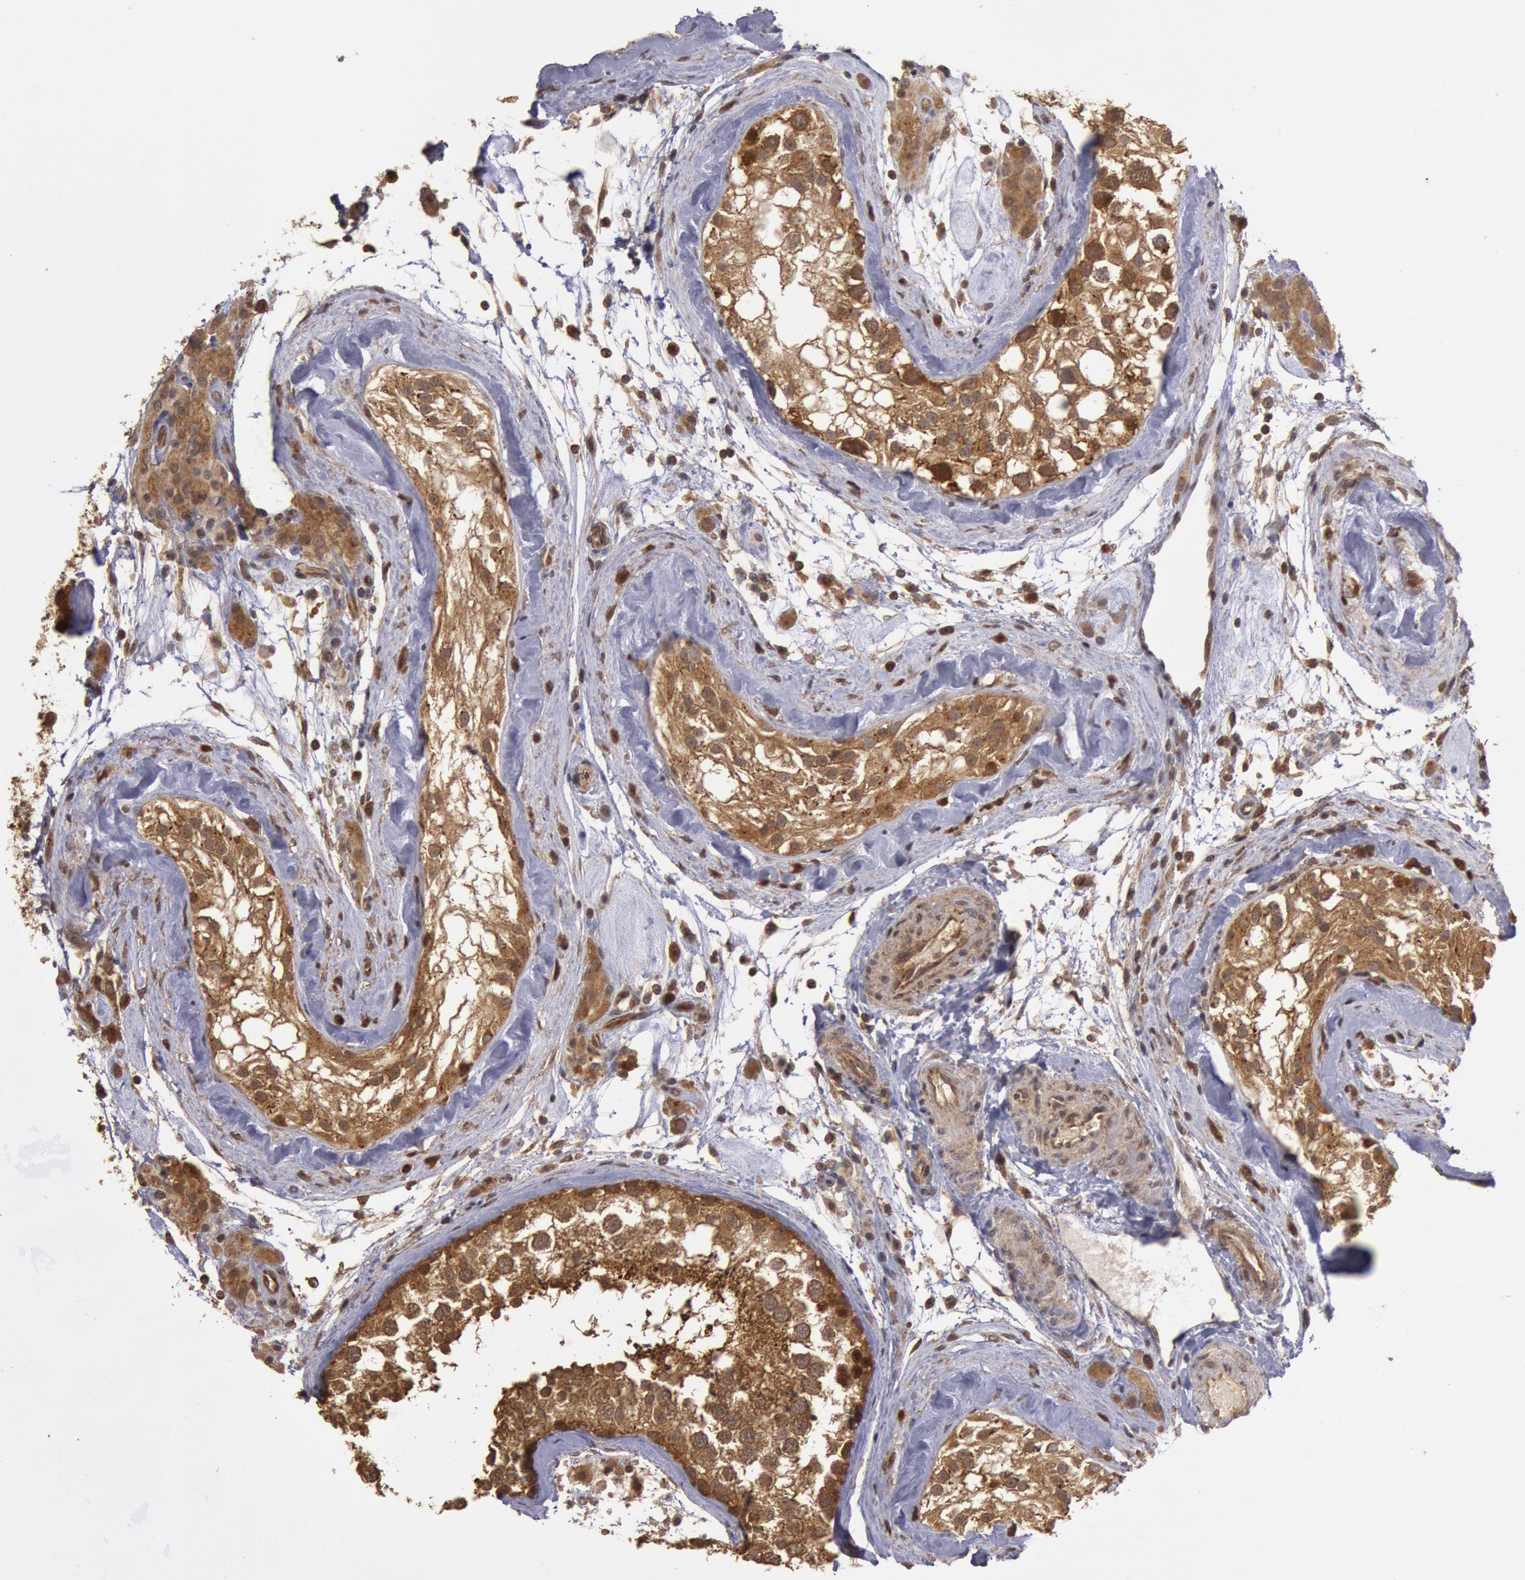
{"staining": {"intensity": "moderate", "quantity": ">75%", "location": "cytoplasmic/membranous"}, "tissue": "testis", "cell_type": "Cells in seminiferous ducts", "image_type": "normal", "snomed": [{"axis": "morphology", "description": "Normal tissue, NOS"}, {"axis": "topography", "description": "Testis"}], "caption": "A high-resolution histopathology image shows IHC staining of benign testis, which exhibits moderate cytoplasmic/membranous positivity in approximately >75% of cells in seminiferous ducts. (DAB (3,3'-diaminobenzidine) = brown stain, brightfield microscopy at high magnification).", "gene": "USP14", "patient": {"sex": "male", "age": 46}}